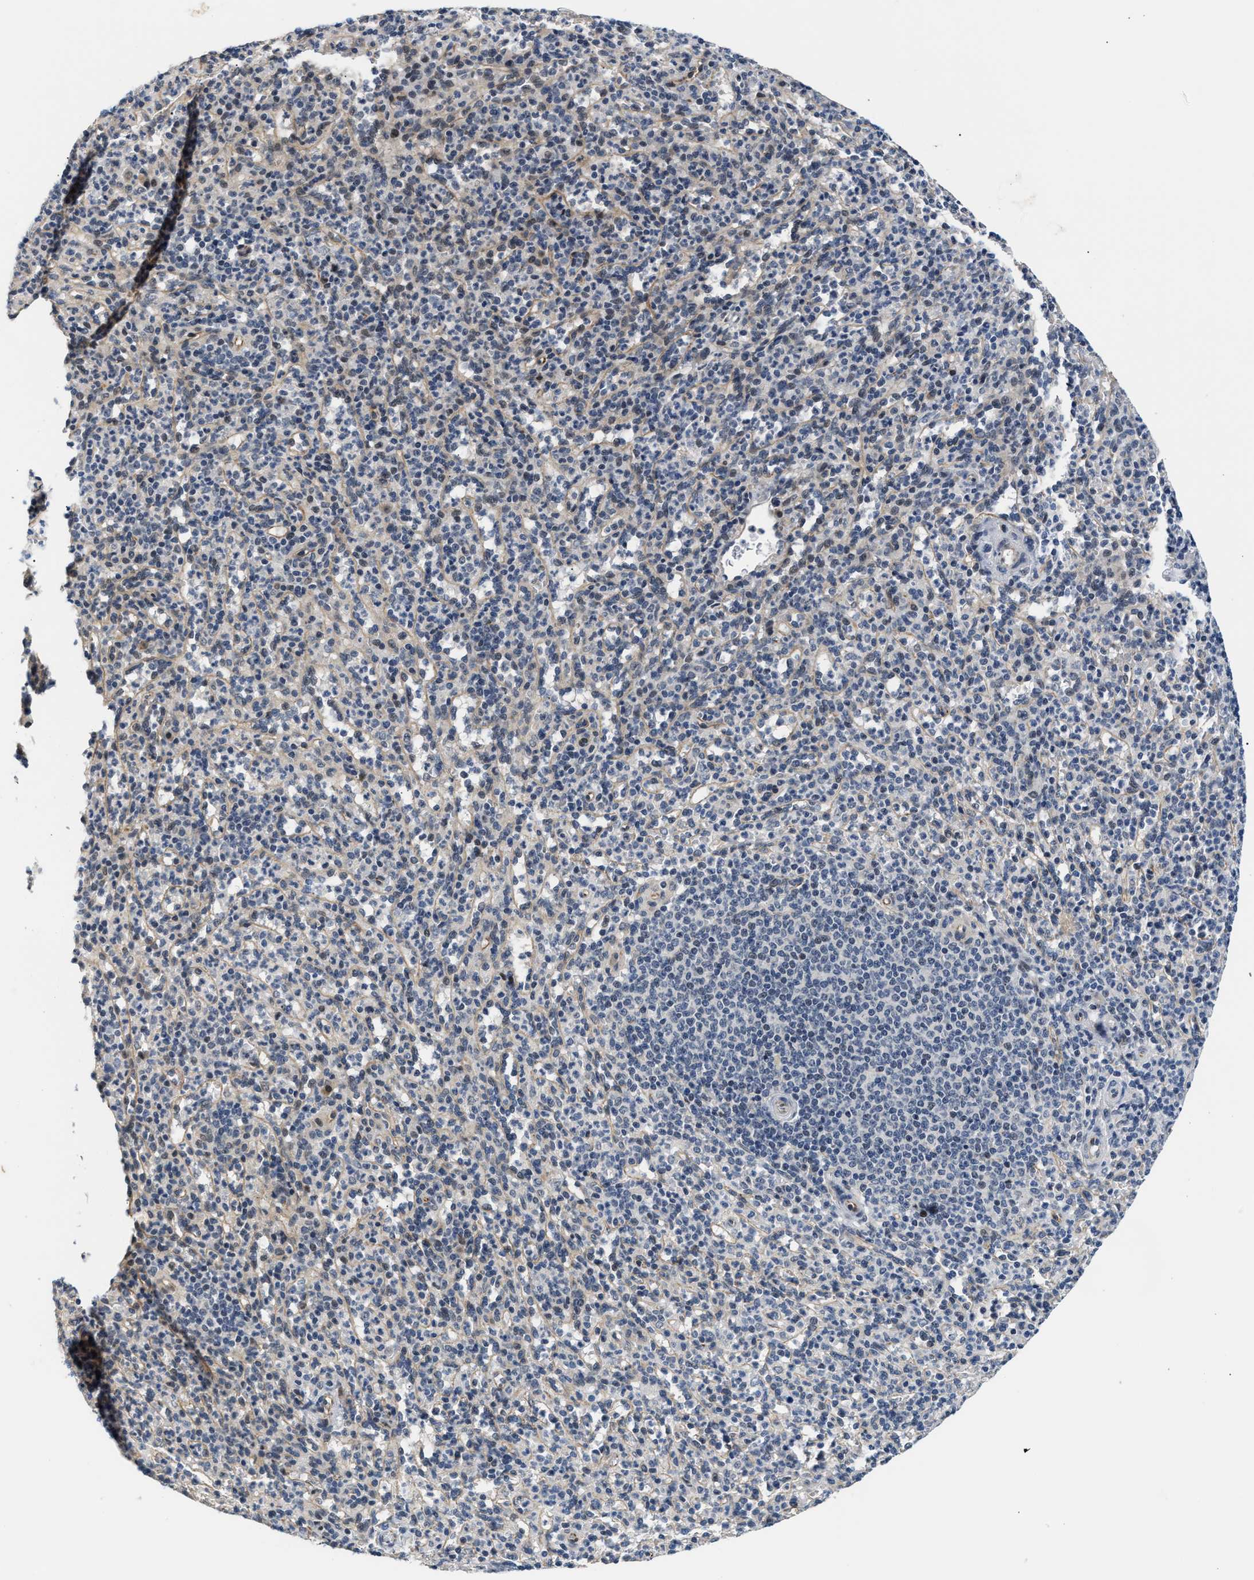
{"staining": {"intensity": "weak", "quantity": "<25%", "location": "nuclear"}, "tissue": "spleen", "cell_type": "Cells in red pulp", "image_type": "normal", "snomed": [{"axis": "morphology", "description": "Normal tissue, NOS"}, {"axis": "topography", "description": "Spleen"}], "caption": "This photomicrograph is of normal spleen stained with IHC to label a protein in brown with the nuclei are counter-stained blue. There is no staining in cells in red pulp.", "gene": "PPM1H", "patient": {"sex": "male", "age": 36}}